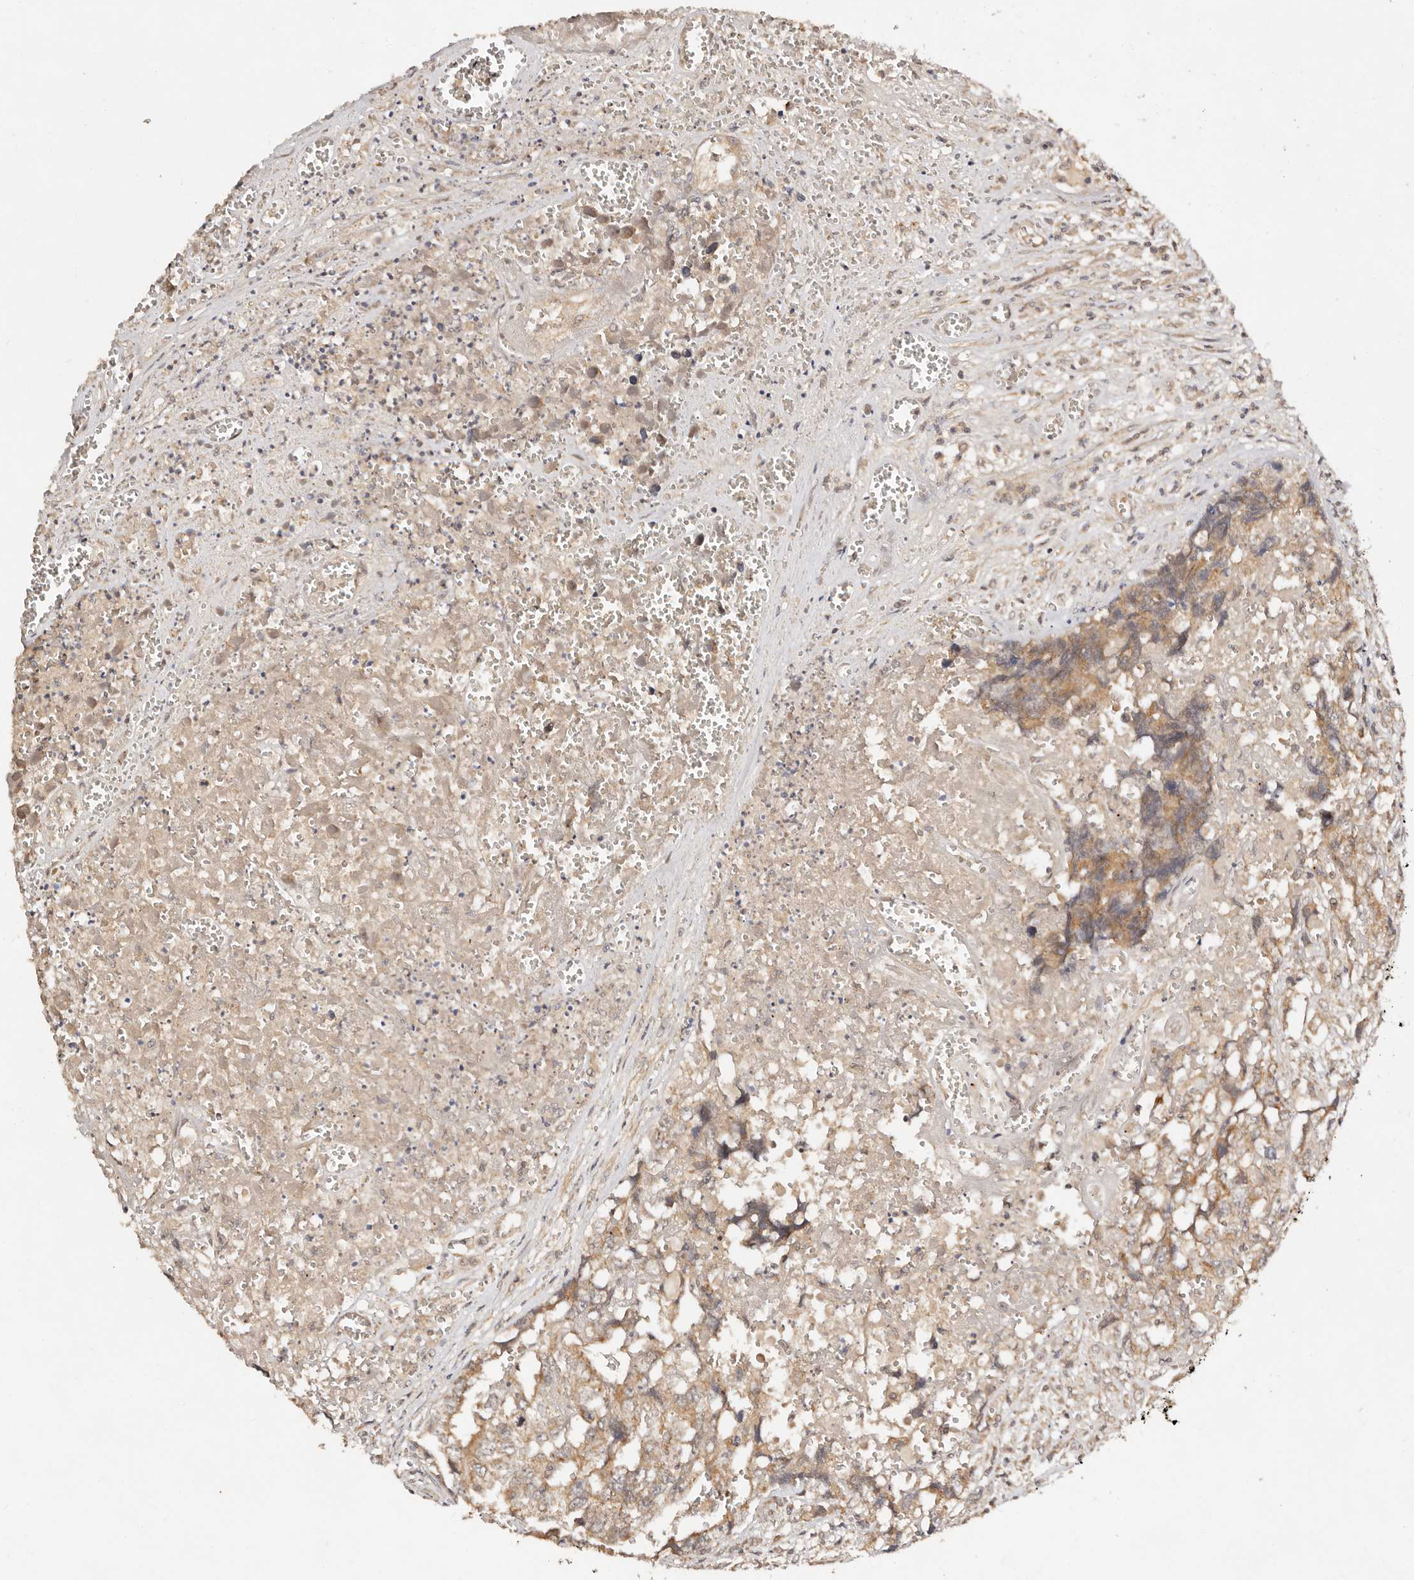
{"staining": {"intensity": "moderate", "quantity": ">75%", "location": "cytoplasmic/membranous"}, "tissue": "testis cancer", "cell_type": "Tumor cells", "image_type": "cancer", "snomed": [{"axis": "morphology", "description": "Carcinoma, Embryonal, NOS"}, {"axis": "topography", "description": "Testis"}], "caption": "Human testis embryonal carcinoma stained for a protein (brown) exhibits moderate cytoplasmic/membranous positive positivity in about >75% of tumor cells.", "gene": "DENND11", "patient": {"sex": "male", "age": 31}}